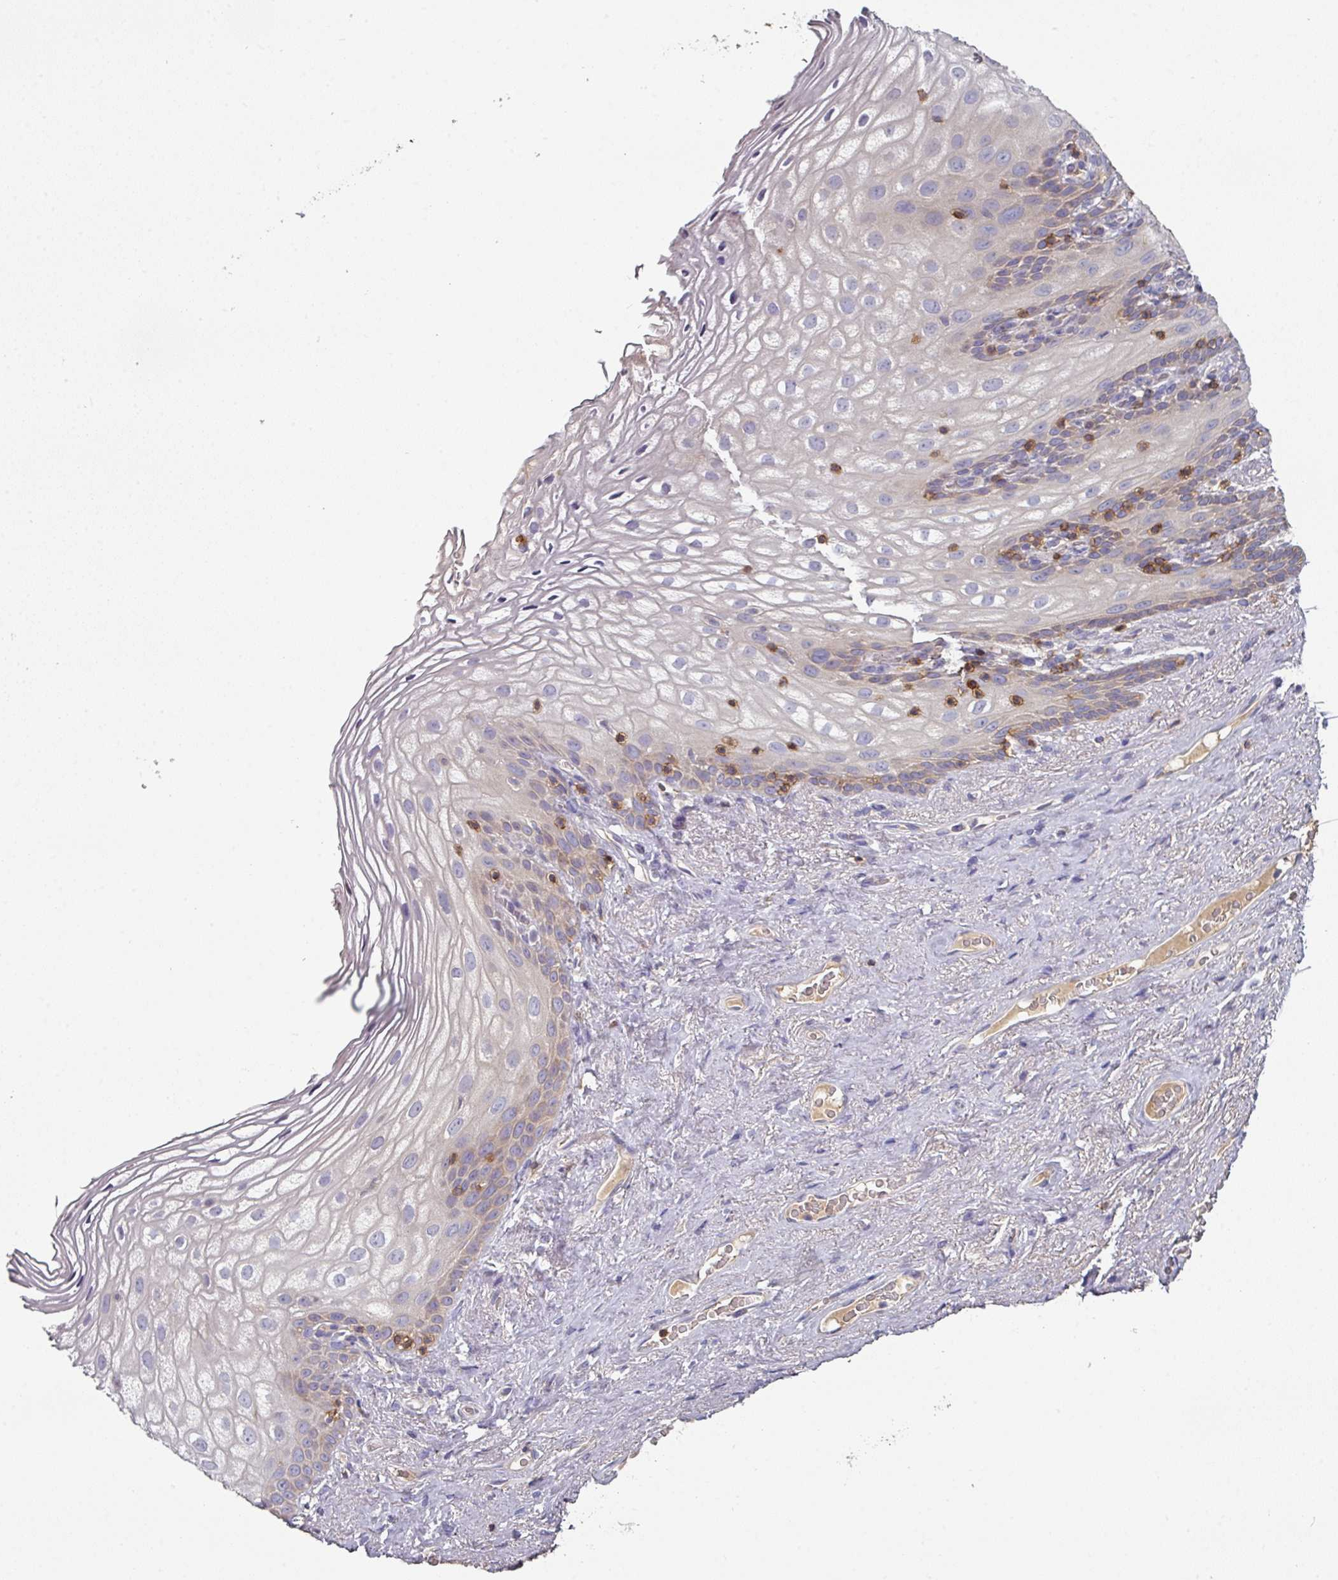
{"staining": {"intensity": "weak", "quantity": "25%-75%", "location": "cytoplasmic/membranous"}, "tissue": "vagina", "cell_type": "Squamous epithelial cells", "image_type": "normal", "snomed": [{"axis": "morphology", "description": "Normal tissue, NOS"}, {"axis": "topography", "description": "Vagina"}, {"axis": "topography", "description": "Peripheral nerve tissue"}], "caption": "The immunohistochemical stain highlights weak cytoplasmic/membranous expression in squamous epithelial cells of unremarkable vagina. (IHC, brightfield microscopy, high magnification).", "gene": "CD3G", "patient": {"sex": "female", "age": 71}}